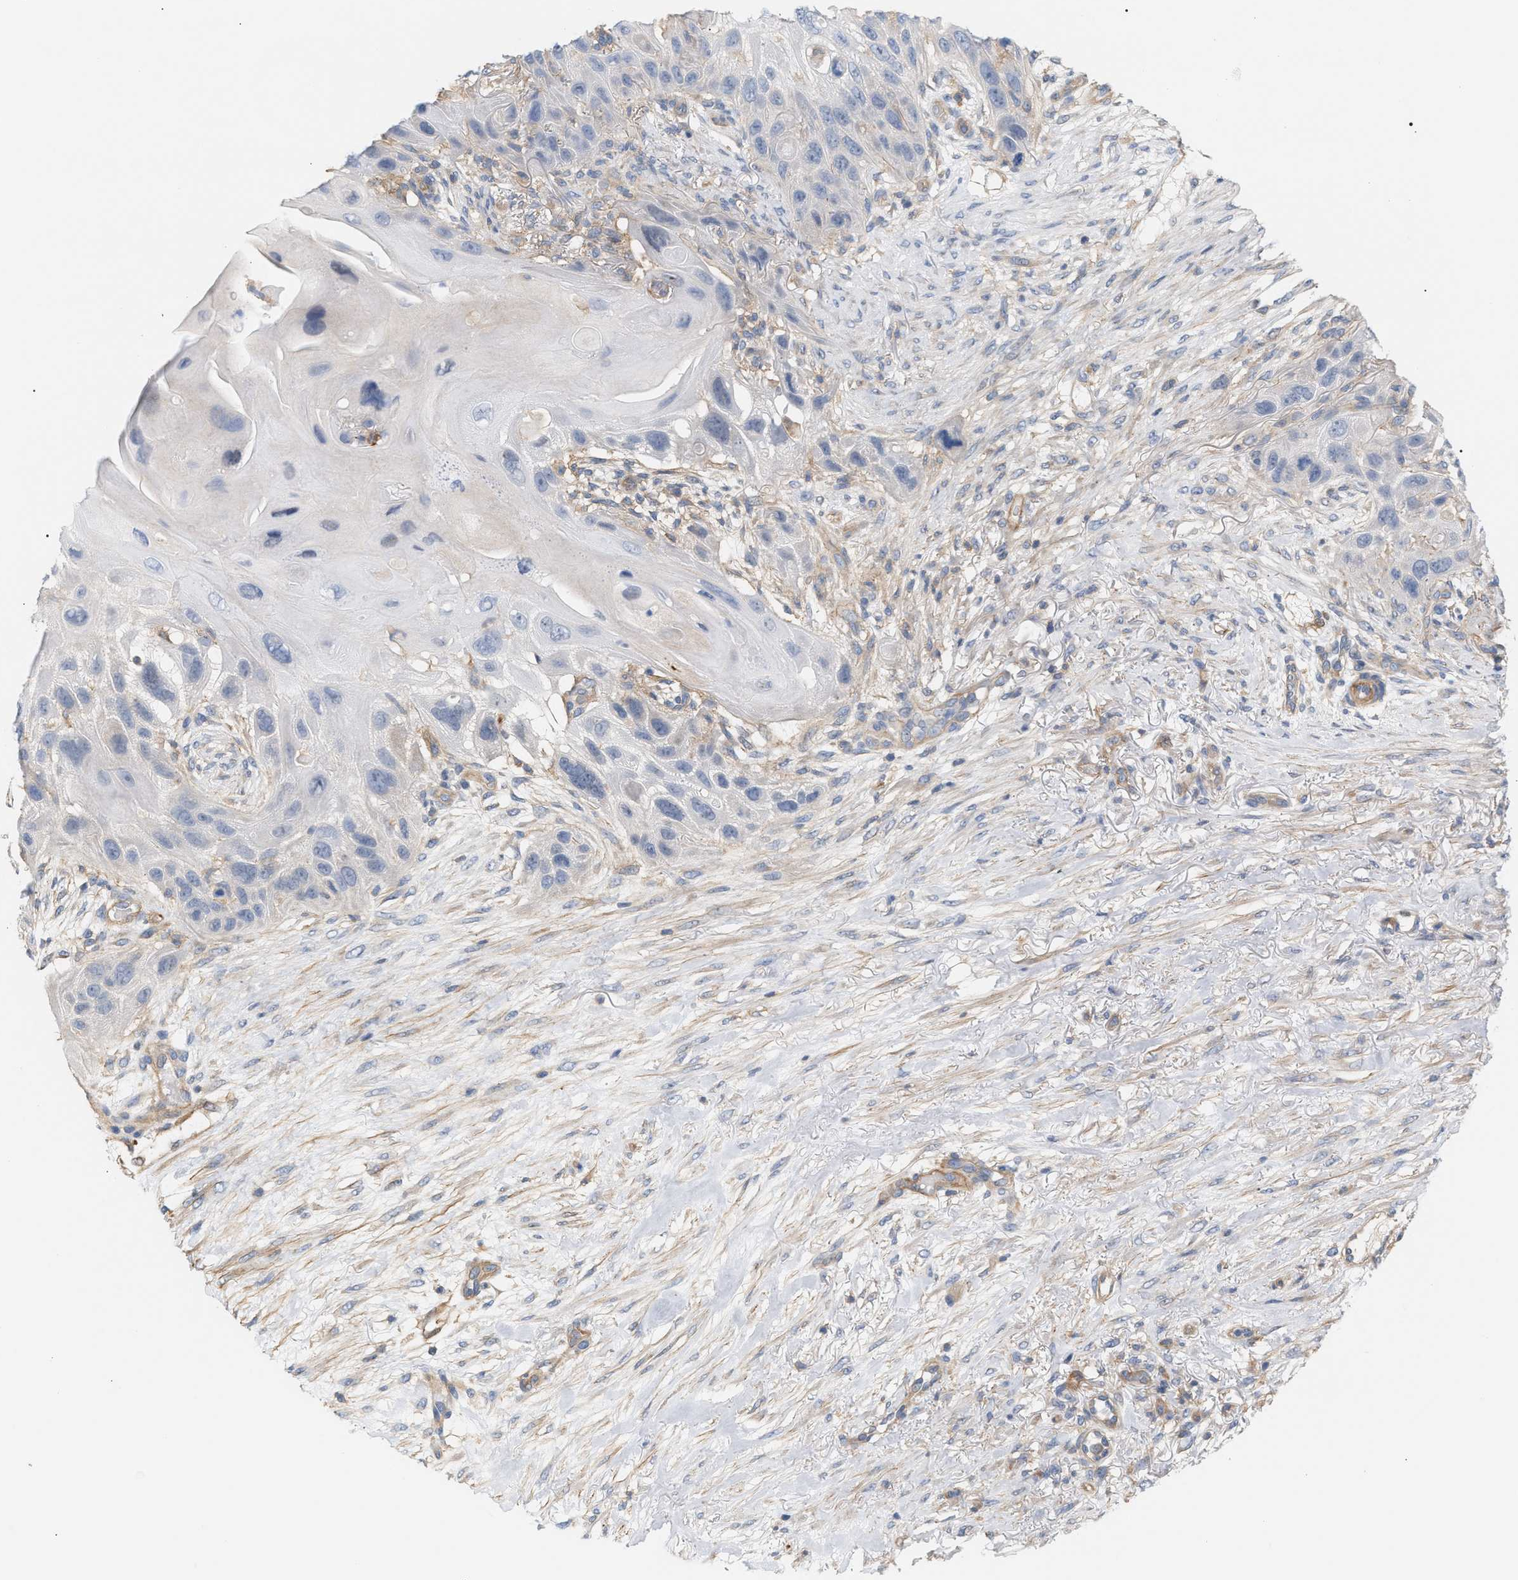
{"staining": {"intensity": "negative", "quantity": "none", "location": "none"}, "tissue": "skin cancer", "cell_type": "Tumor cells", "image_type": "cancer", "snomed": [{"axis": "morphology", "description": "Squamous cell carcinoma, NOS"}, {"axis": "topography", "description": "Skin"}], "caption": "A high-resolution micrograph shows IHC staining of squamous cell carcinoma (skin), which demonstrates no significant positivity in tumor cells.", "gene": "LRCH1", "patient": {"sex": "female", "age": 77}}